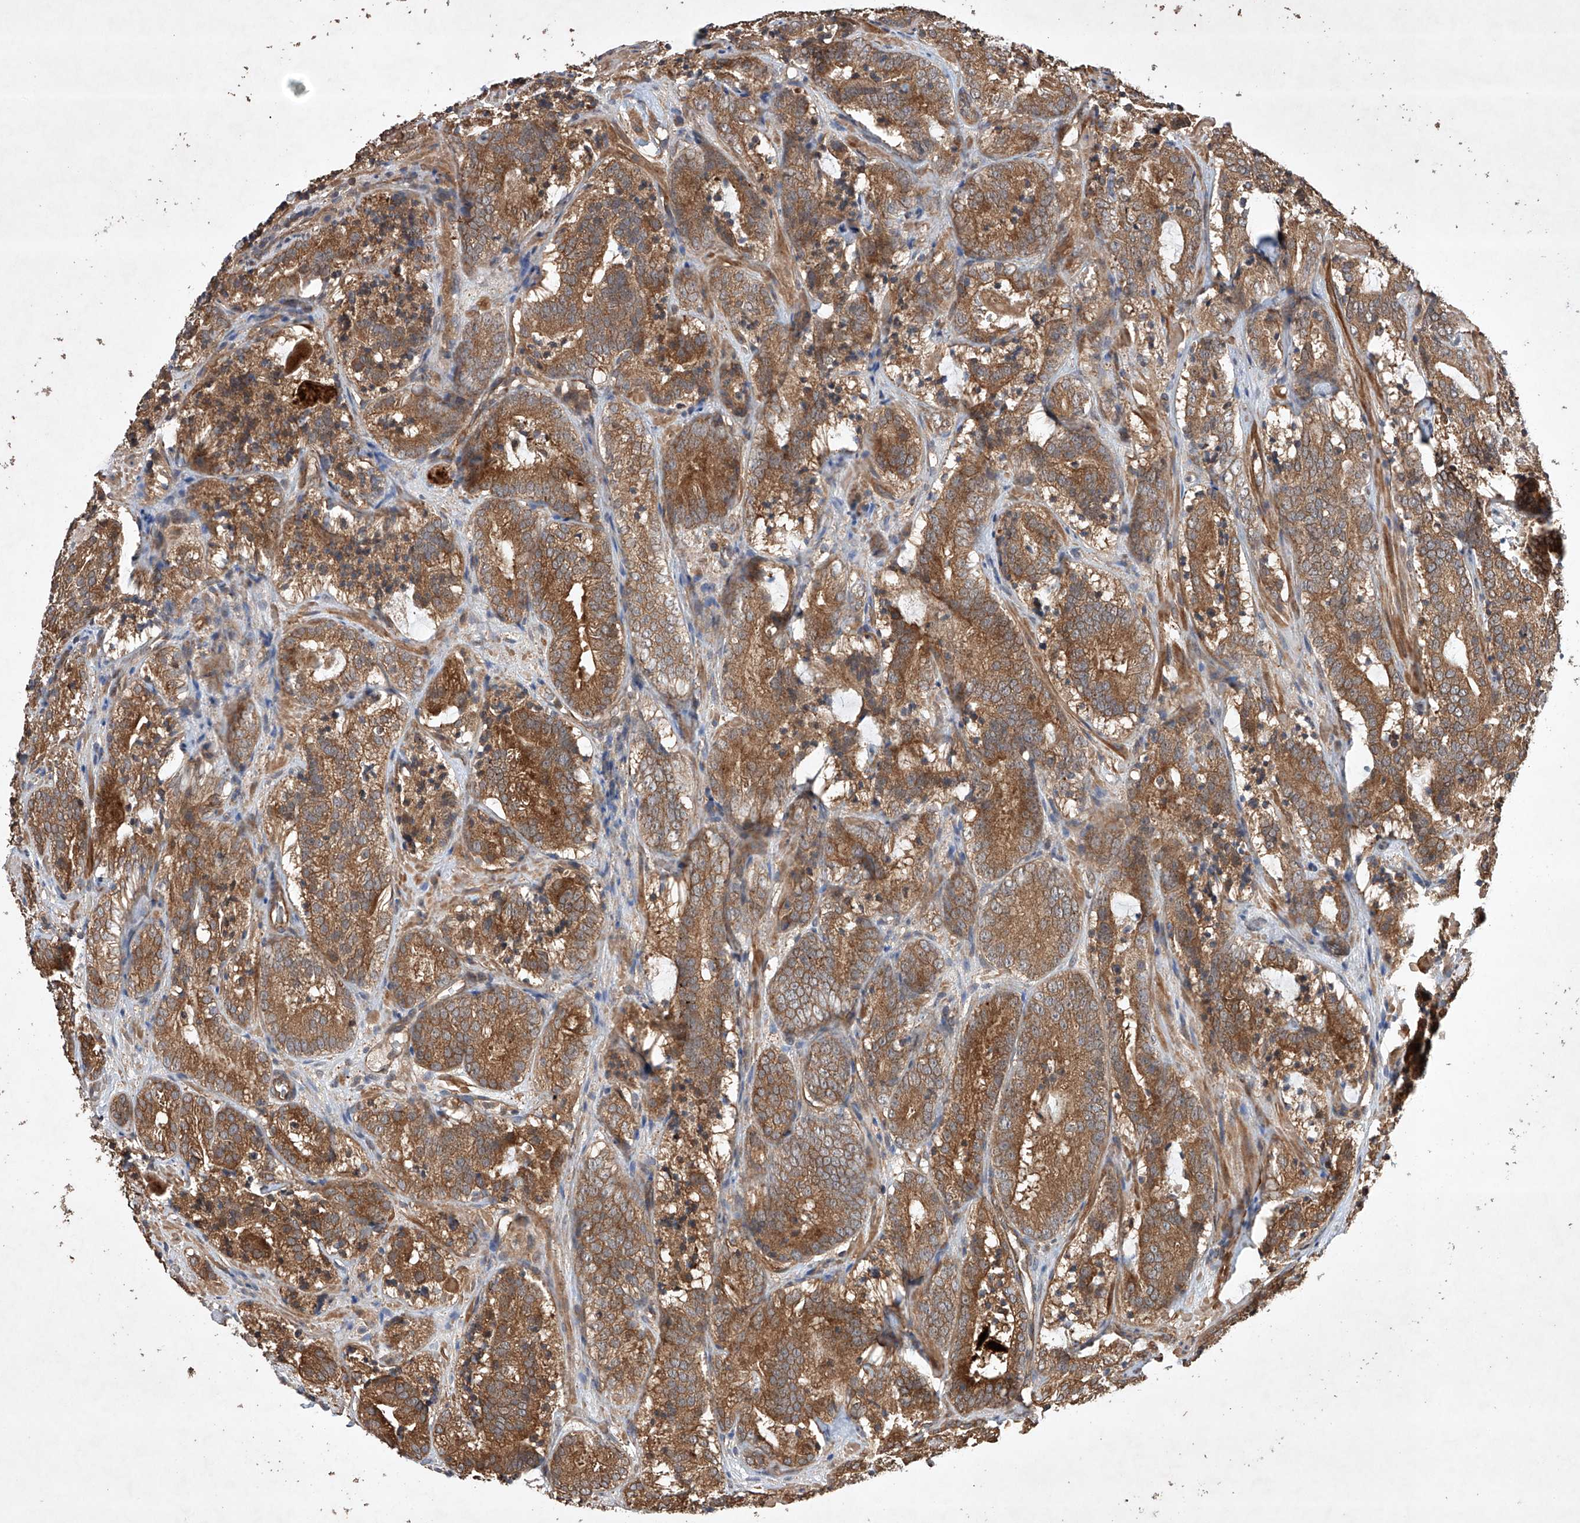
{"staining": {"intensity": "moderate", "quantity": ">75%", "location": "cytoplasmic/membranous"}, "tissue": "prostate cancer", "cell_type": "Tumor cells", "image_type": "cancer", "snomed": [{"axis": "morphology", "description": "Adenocarcinoma, High grade"}, {"axis": "topography", "description": "Prostate"}], "caption": "Prostate cancer was stained to show a protein in brown. There is medium levels of moderate cytoplasmic/membranous positivity in about >75% of tumor cells.", "gene": "LURAP1", "patient": {"sex": "male", "age": 57}}